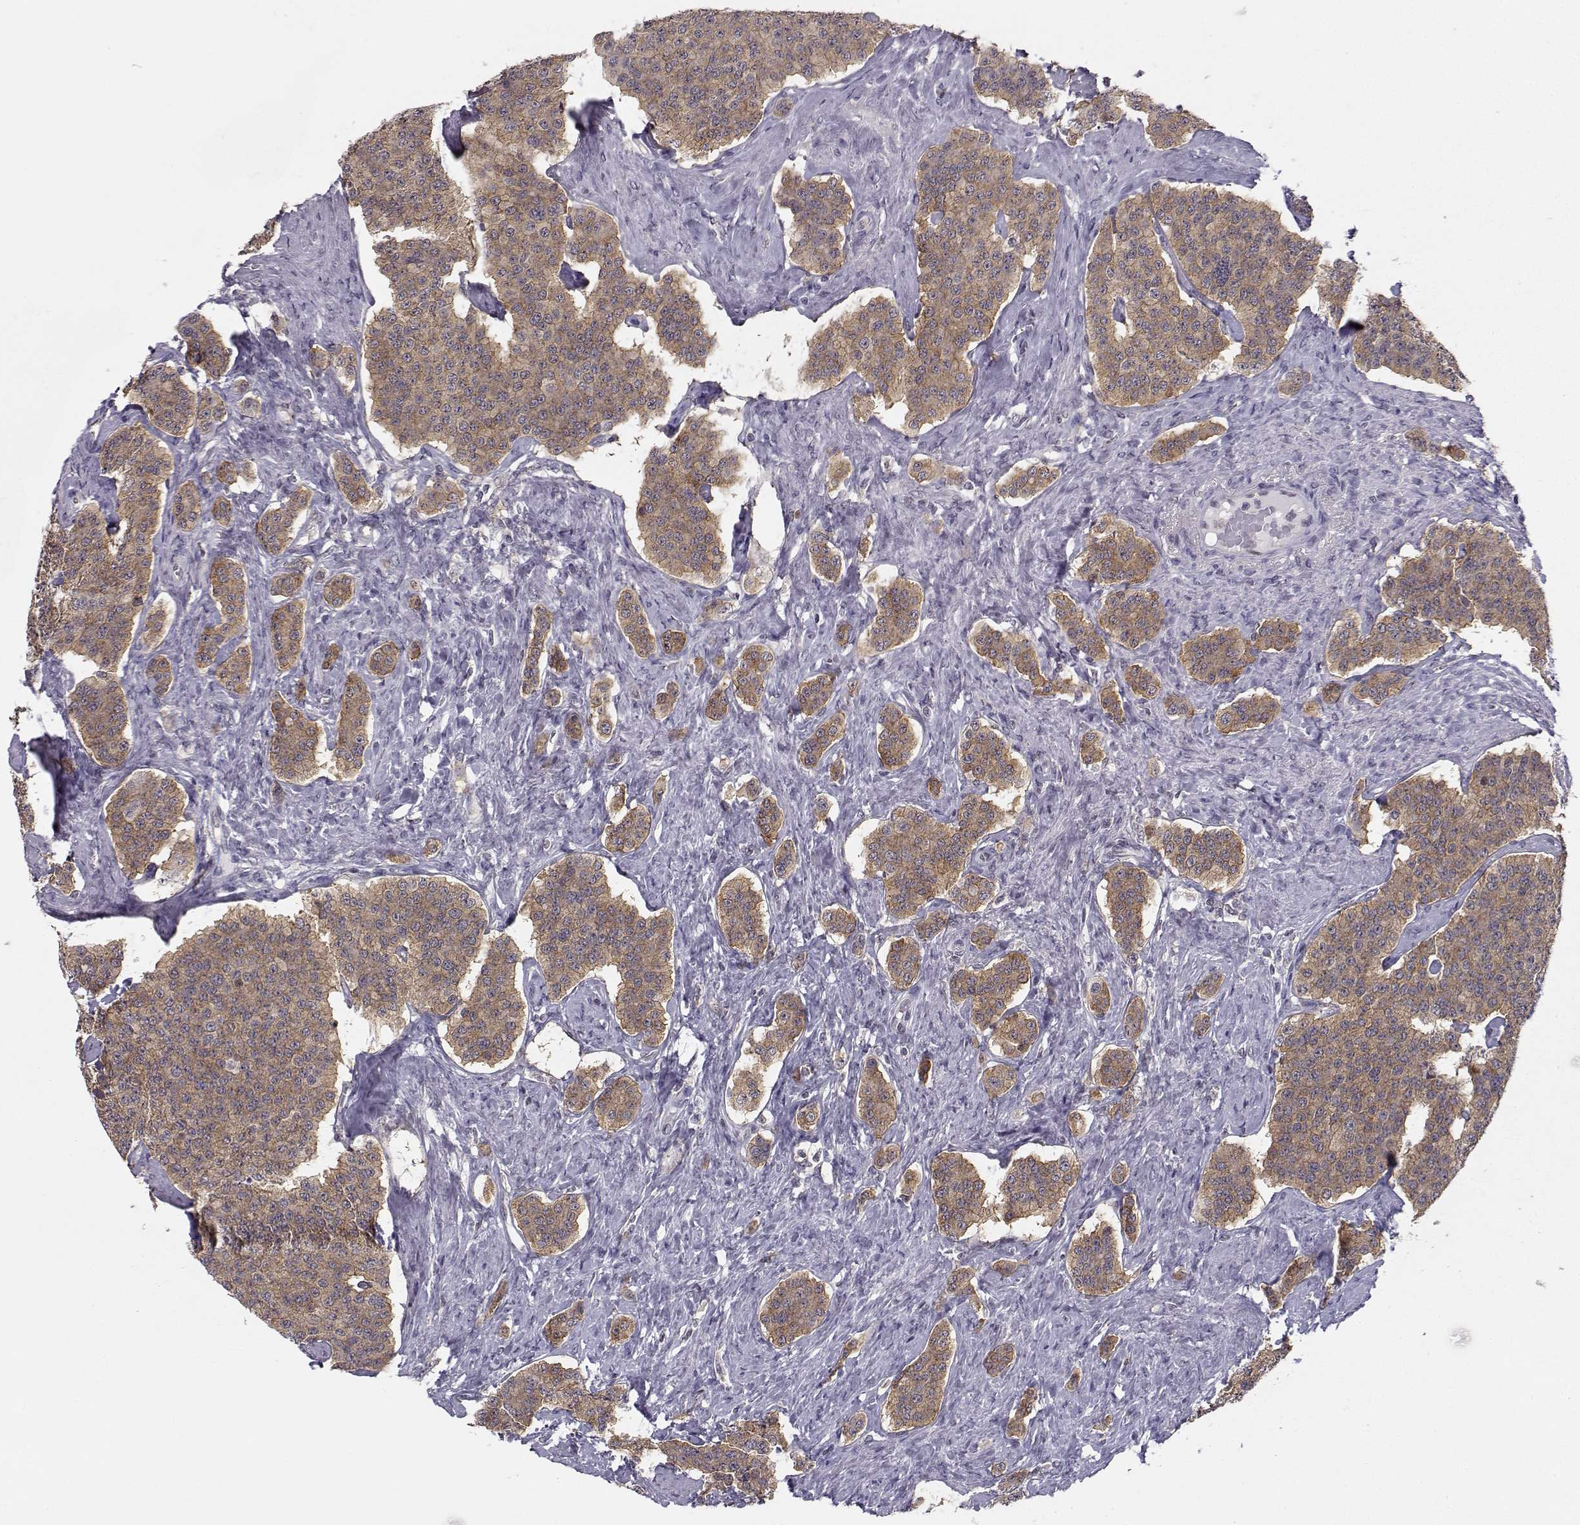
{"staining": {"intensity": "moderate", "quantity": ">75%", "location": "cytoplasmic/membranous"}, "tissue": "carcinoid", "cell_type": "Tumor cells", "image_type": "cancer", "snomed": [{"axis": "morphology", "description": "Carcinoid, malignant, NOS"}, {"axis": "topography", "description": "Small intestine"}], "caption": "IHC photomicrograph of carcinoid stained for a protein (brown), which shows medium levels of moderate cytoplasmic/membranous staining in about >75% of tumor cells.", "gene": "KIF13B", "patient": {"sex": "female", "age": 58}}